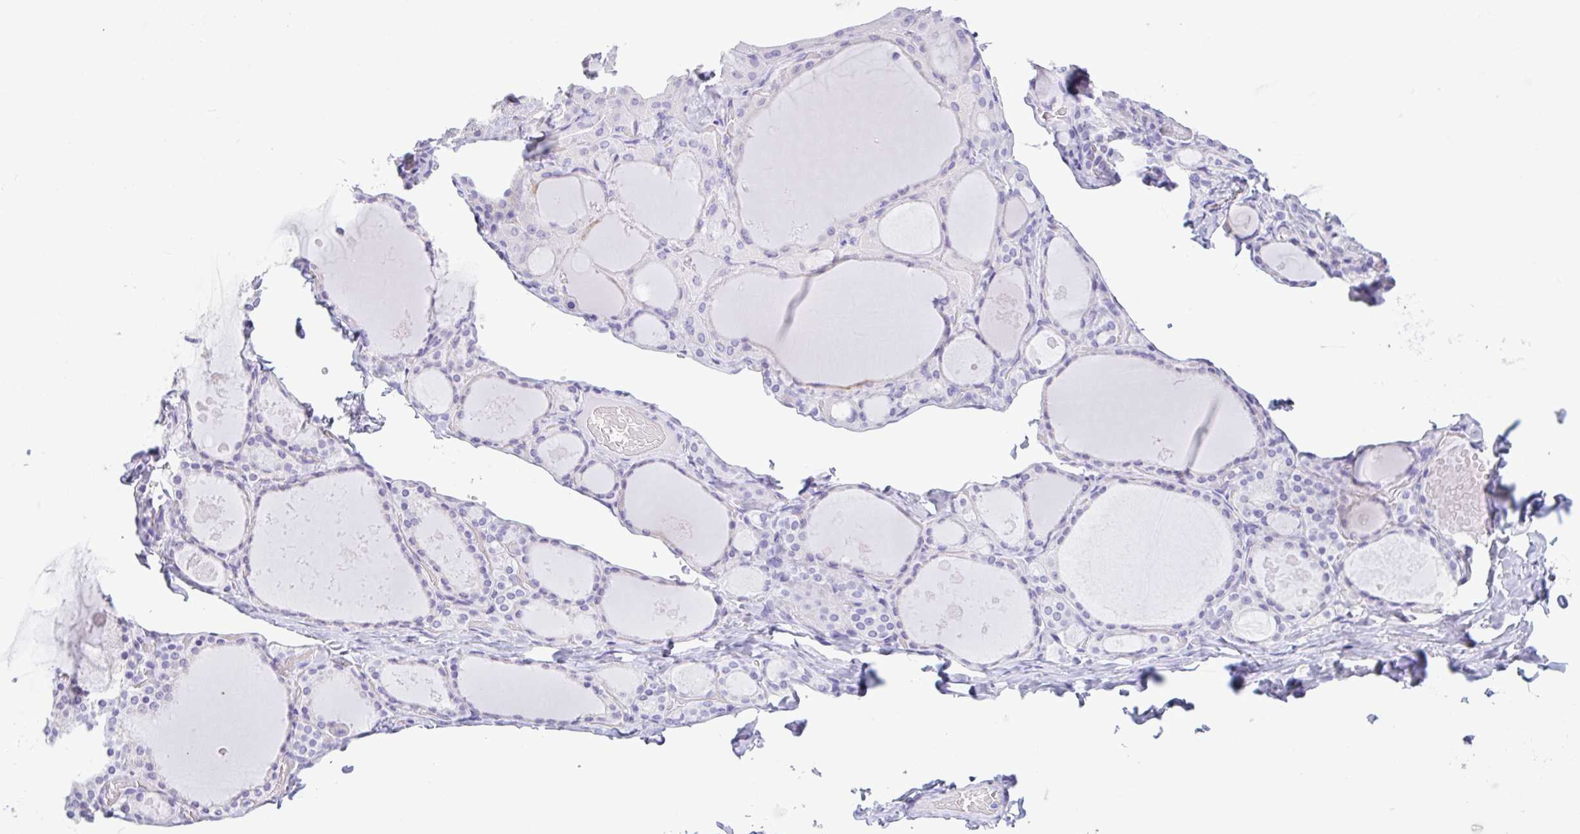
{"staining": {"intensity": "negative", "quantity": "none", "location": "none"}, "tissue": "thyroid gland", "cell_type": "Glandular cells", "image_type": "normal", "snomed": [{"axis": "morphology", "description": "Normal tissue, NOS"}, {"axis": "topography", "description": "Thyroid gland"}], "caption": "Micrograph shows no significant protein positivity in glandular cells of unremarkable thyroid gland.", "gene": "CTSE", "patient": {"sex": "male", "age": 56}}